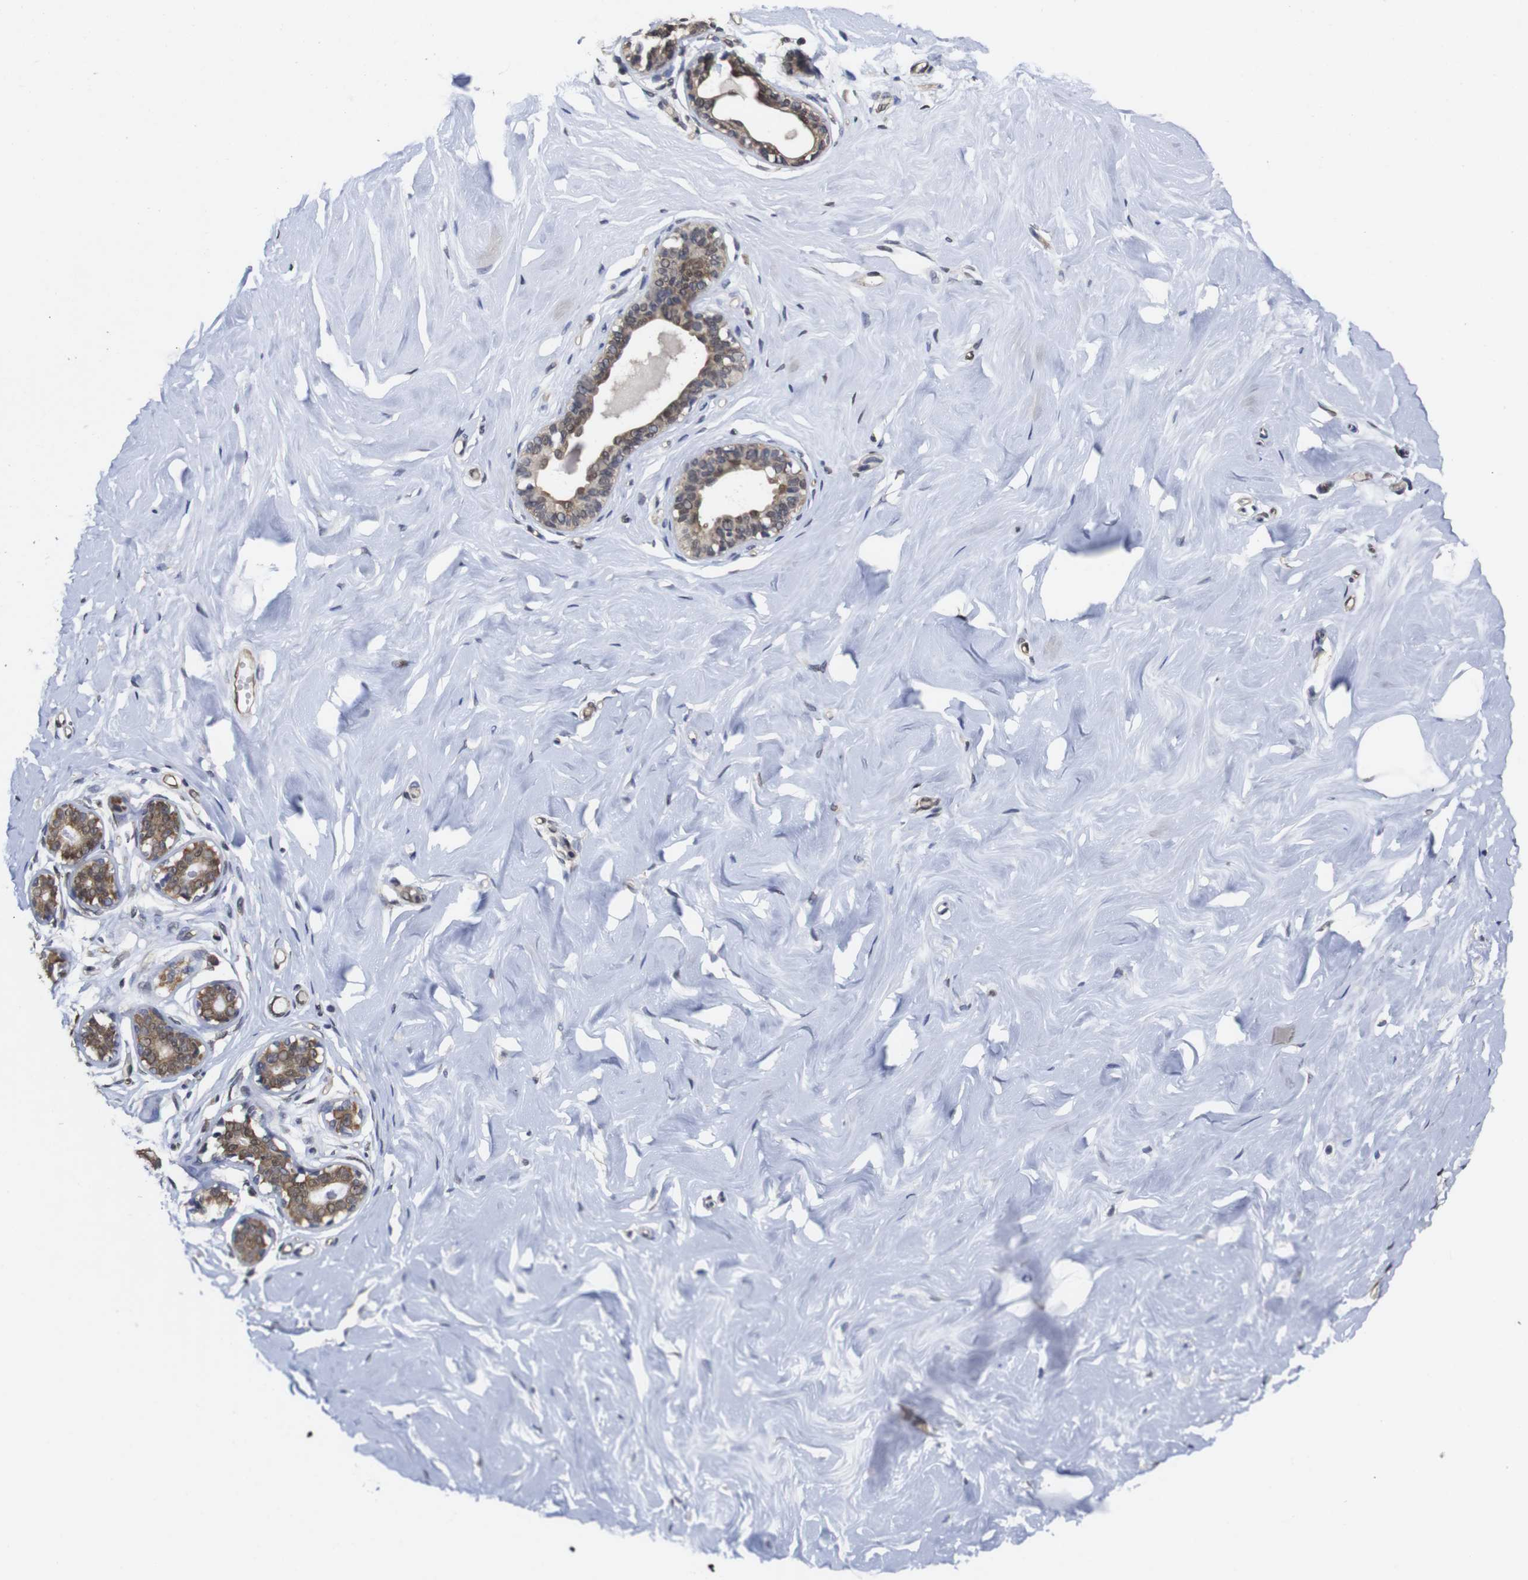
{"staining": {"intensity": "moderate", "quantity": ">75%", "location": "nuclear"}, "tissue": "breast", "cell_type": "Adipocytes", "image_type": "normal", "snomed": [{"axis": "morphology", "description": "Normal tissue, NOS"}, {"axis": "topography", "description": "Breast"}], "caption": "Immunohistochemical staining of benign breast reveals >75% levels of moderate nuclear protein staining in about >75% of adipocytes. (DAB (3,3'-diaminobenzidine) IHC with brightfield microscopy, high magnification).", "gene": "SUMO3", "patient": {"sex": "female", "age": 23}}